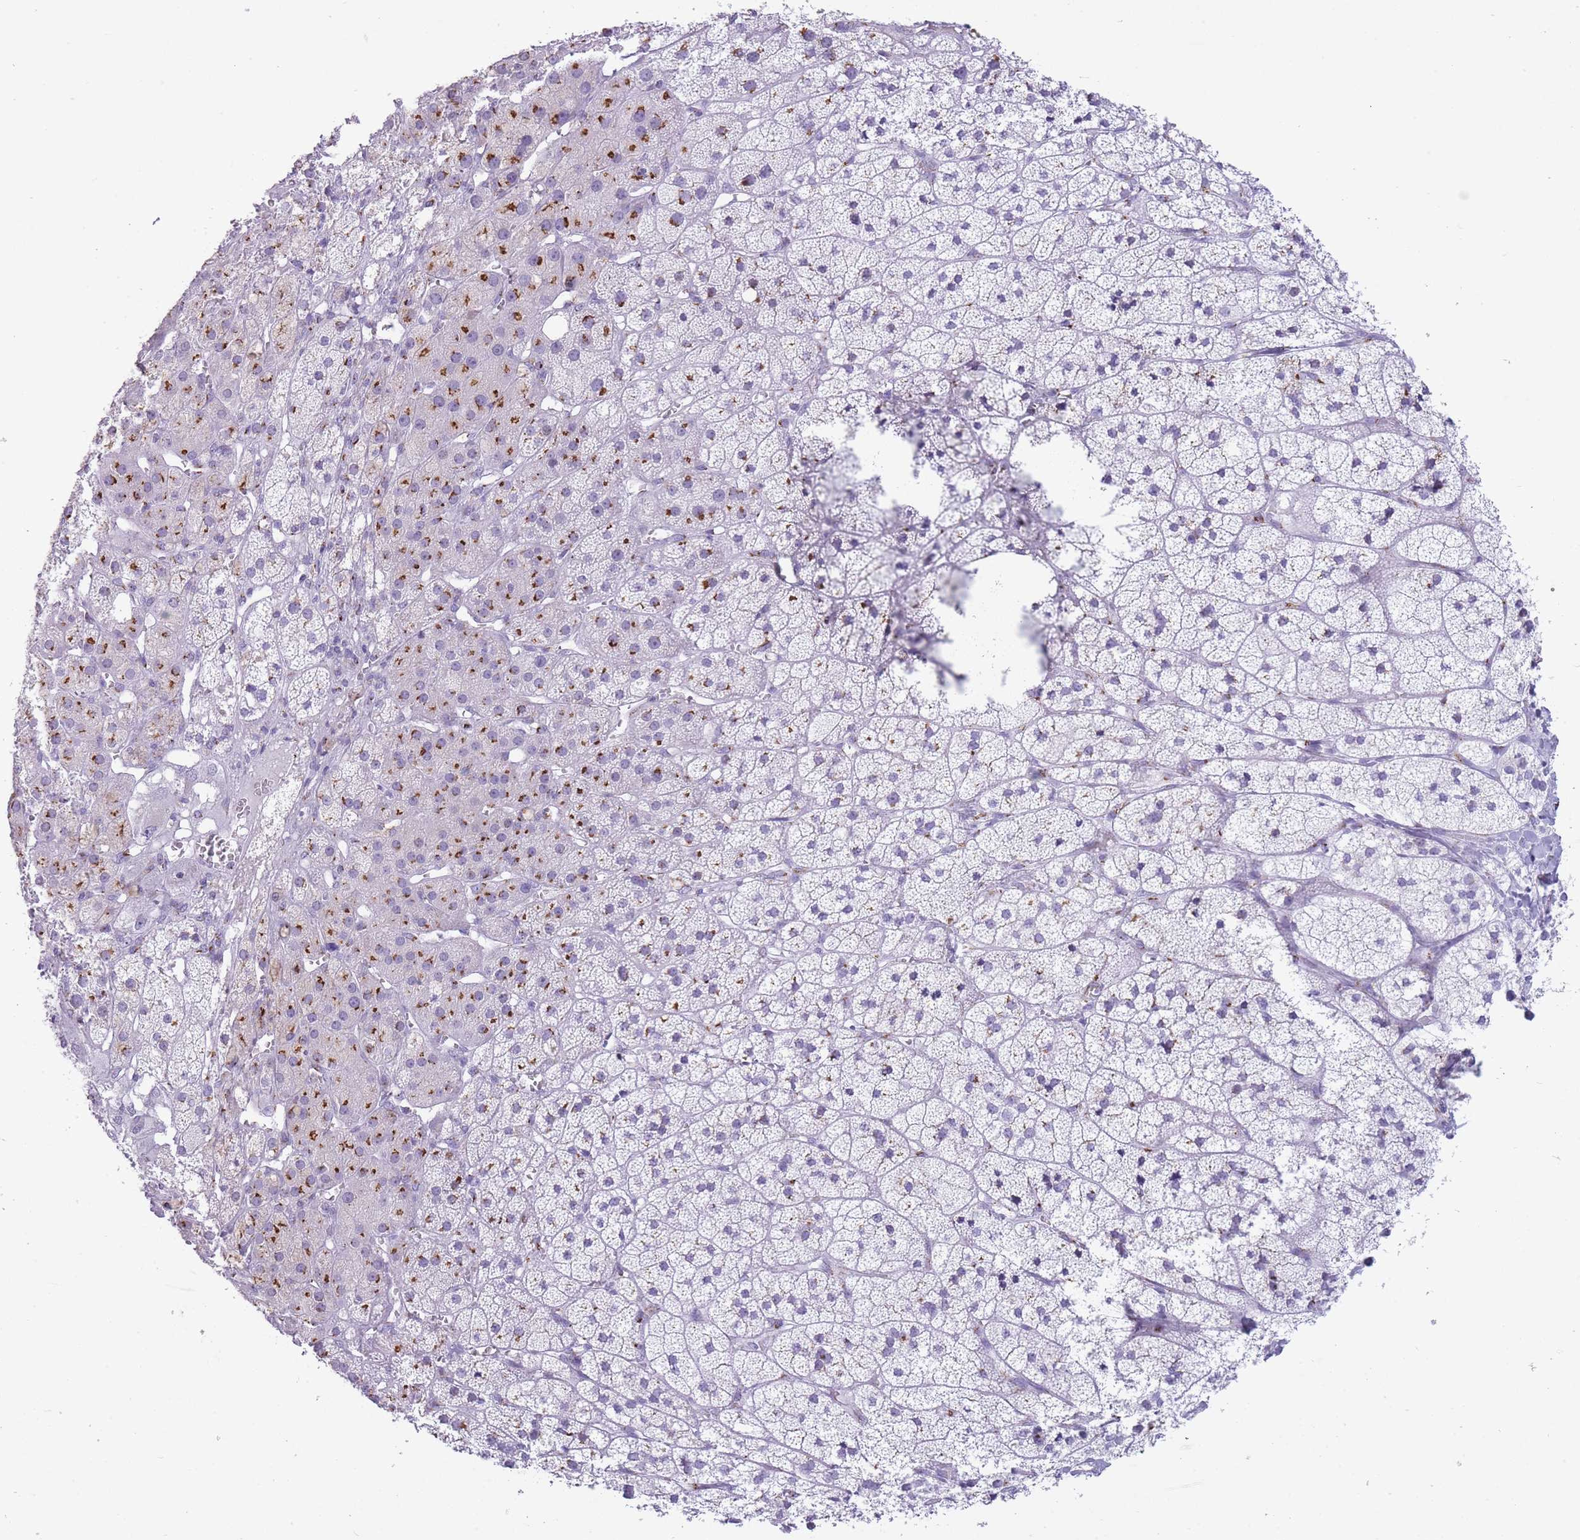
{"staining": {"intensity": "strong", "quantity": "25%-75%", "location": "cytoplasmic/membranous"}, "tissue": "adrenal gland", "cell_type": "Glandular cells", "image_type": "normal", "snomed": [{"axis": "morphology", "description": "Normal tissue, NOS"}, {"axis": "topography", "description": "Adrenal gland"}], "caption": "Brown immunohistochemical staining in unremarkable adrenal gland displays strong cytoplasmic/membranous staining in about 25%-75% of glandular cells.", "gene": "B4GALT2", "patient": {"sex": "female", "age": 52}}